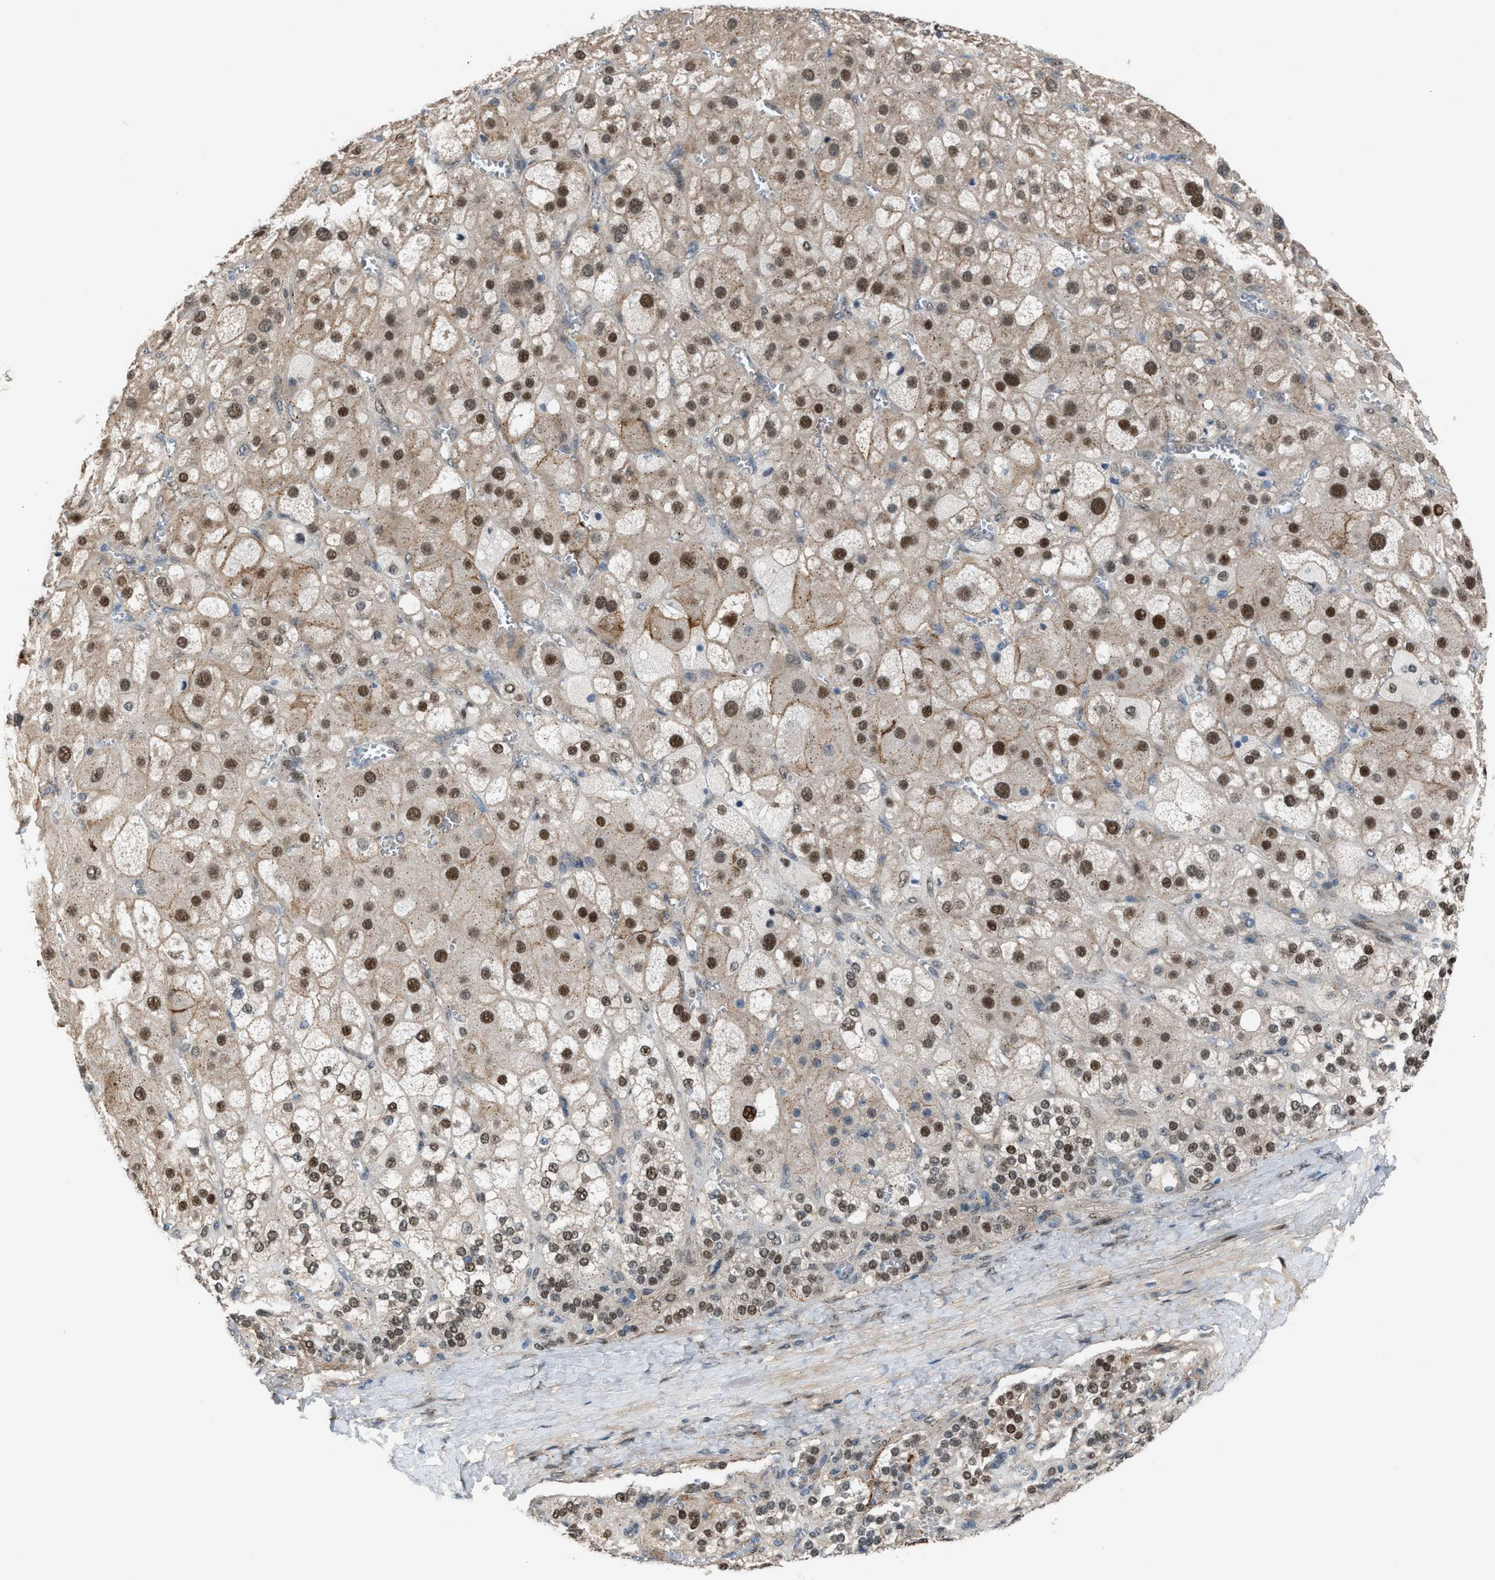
{"staining": {"intensity": "strong", "quantity": ">75%", "location": "cytoplasmic/membranous,nuclear"}, "tissue": "adrenal gland", "cell_type": "Glandular cells", "image_type": "normal", "snomed": [{"axis": "morphology", "description": "Normal tissue, NOS"}, {"axis": "topography", "description": "Adrenal gland"}], "caption": "Immunohistochemistry (IHC) of unremarkable adrenal gland displays high levels of strong cytoplasmic/membranous,nuclear staining in about >75% of glandular cells.", "gene": "CRTC1", "patient": {"sex": "female", "age": 47}}